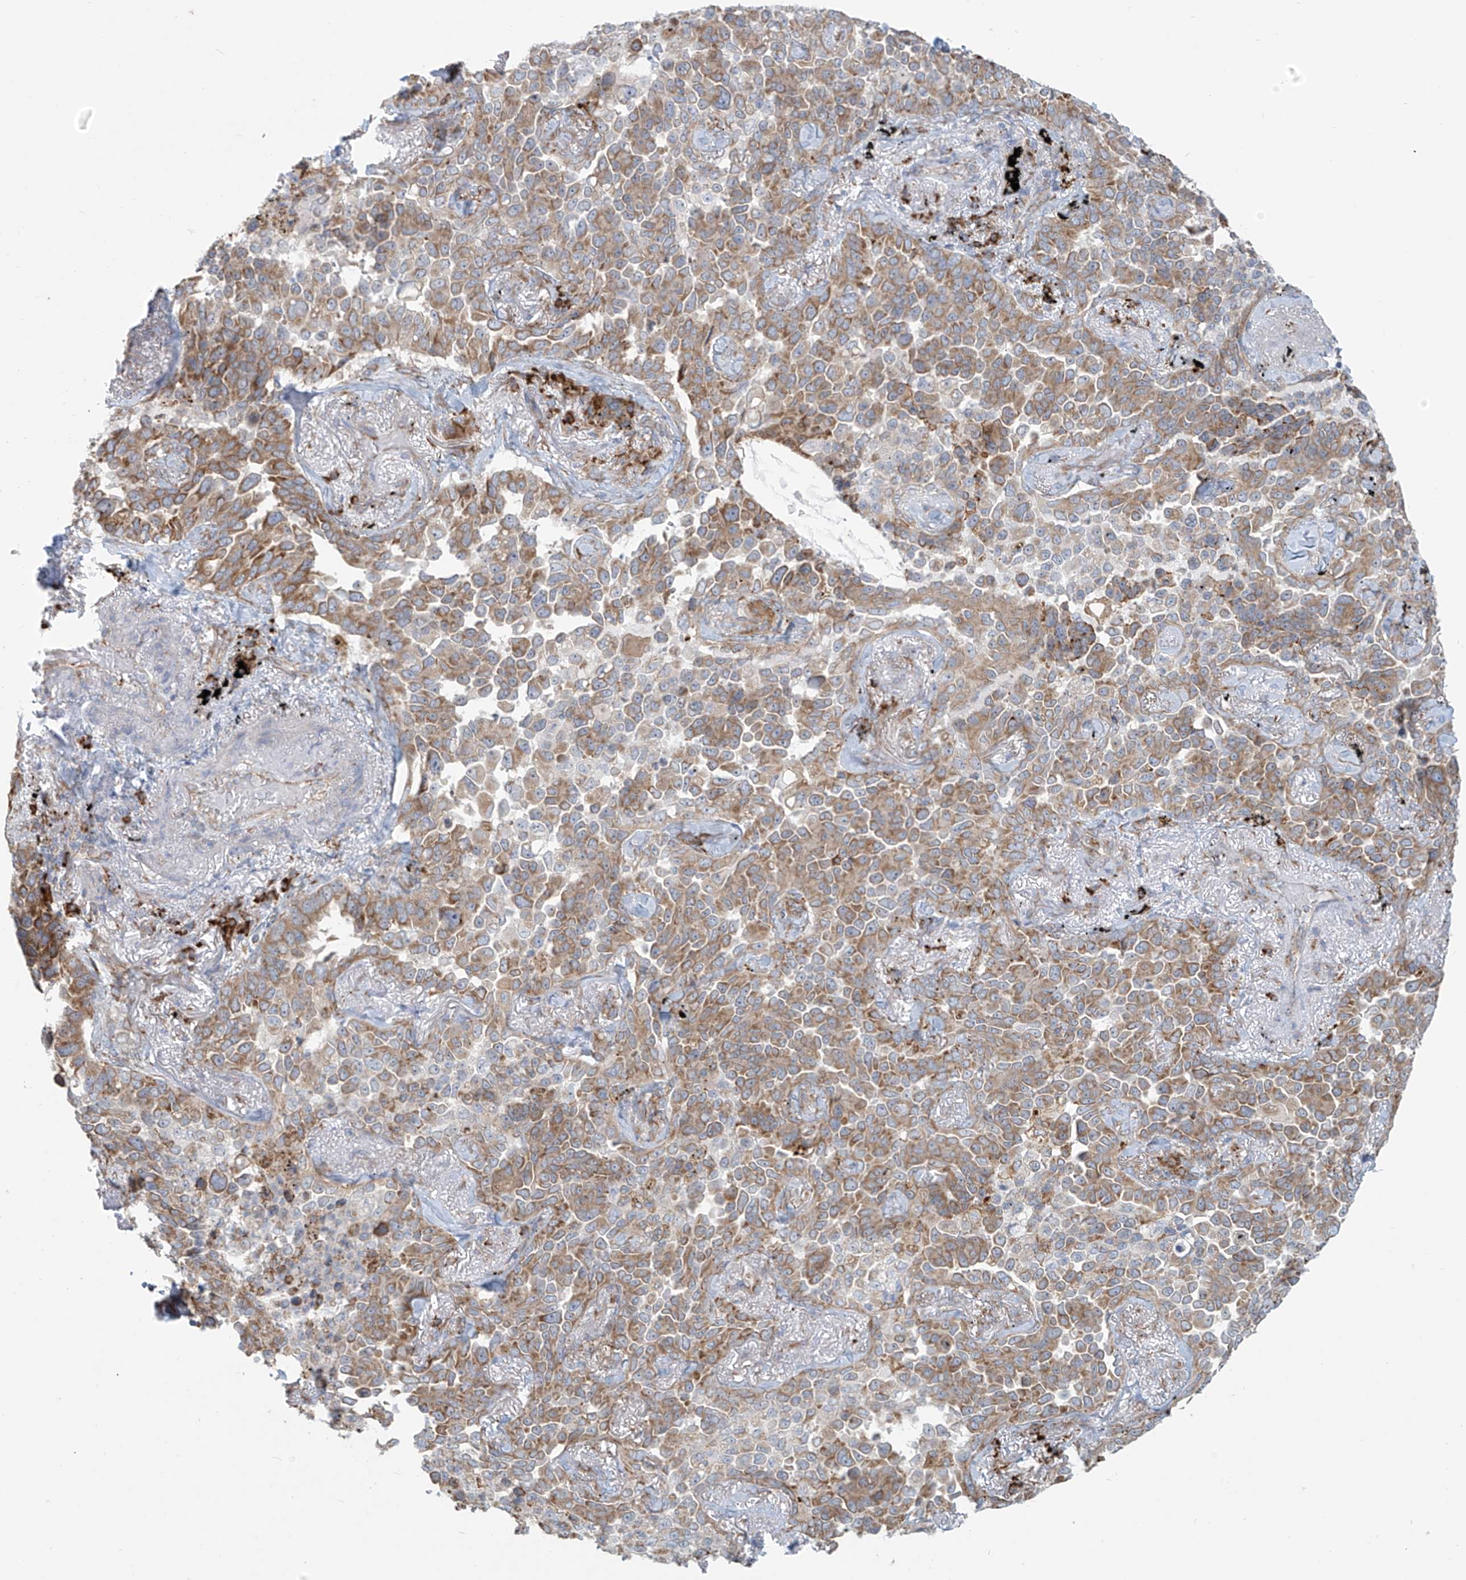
{"staining": {"intensity": "moderate", "quantity": ">75%", "location": "cytoplasmic/membranous"}, "tissue": "lung cancer", "cell_type": "Tumor cells", "image_type": "cancer", "snomed": [{"axis": "morphology", "description": "Adenocarcinoma, NOS"}, {"axis": "topography", "description": "Lung"}], "caption": "Immunohistochemical staining of lung adenocarcinoma reveals medium levels of moderate cytoplasmic/membranous protein expression in about >75% of tumor cells.", "gene": "KATNIP", "patient": {"sex": "female", "age": 67}}